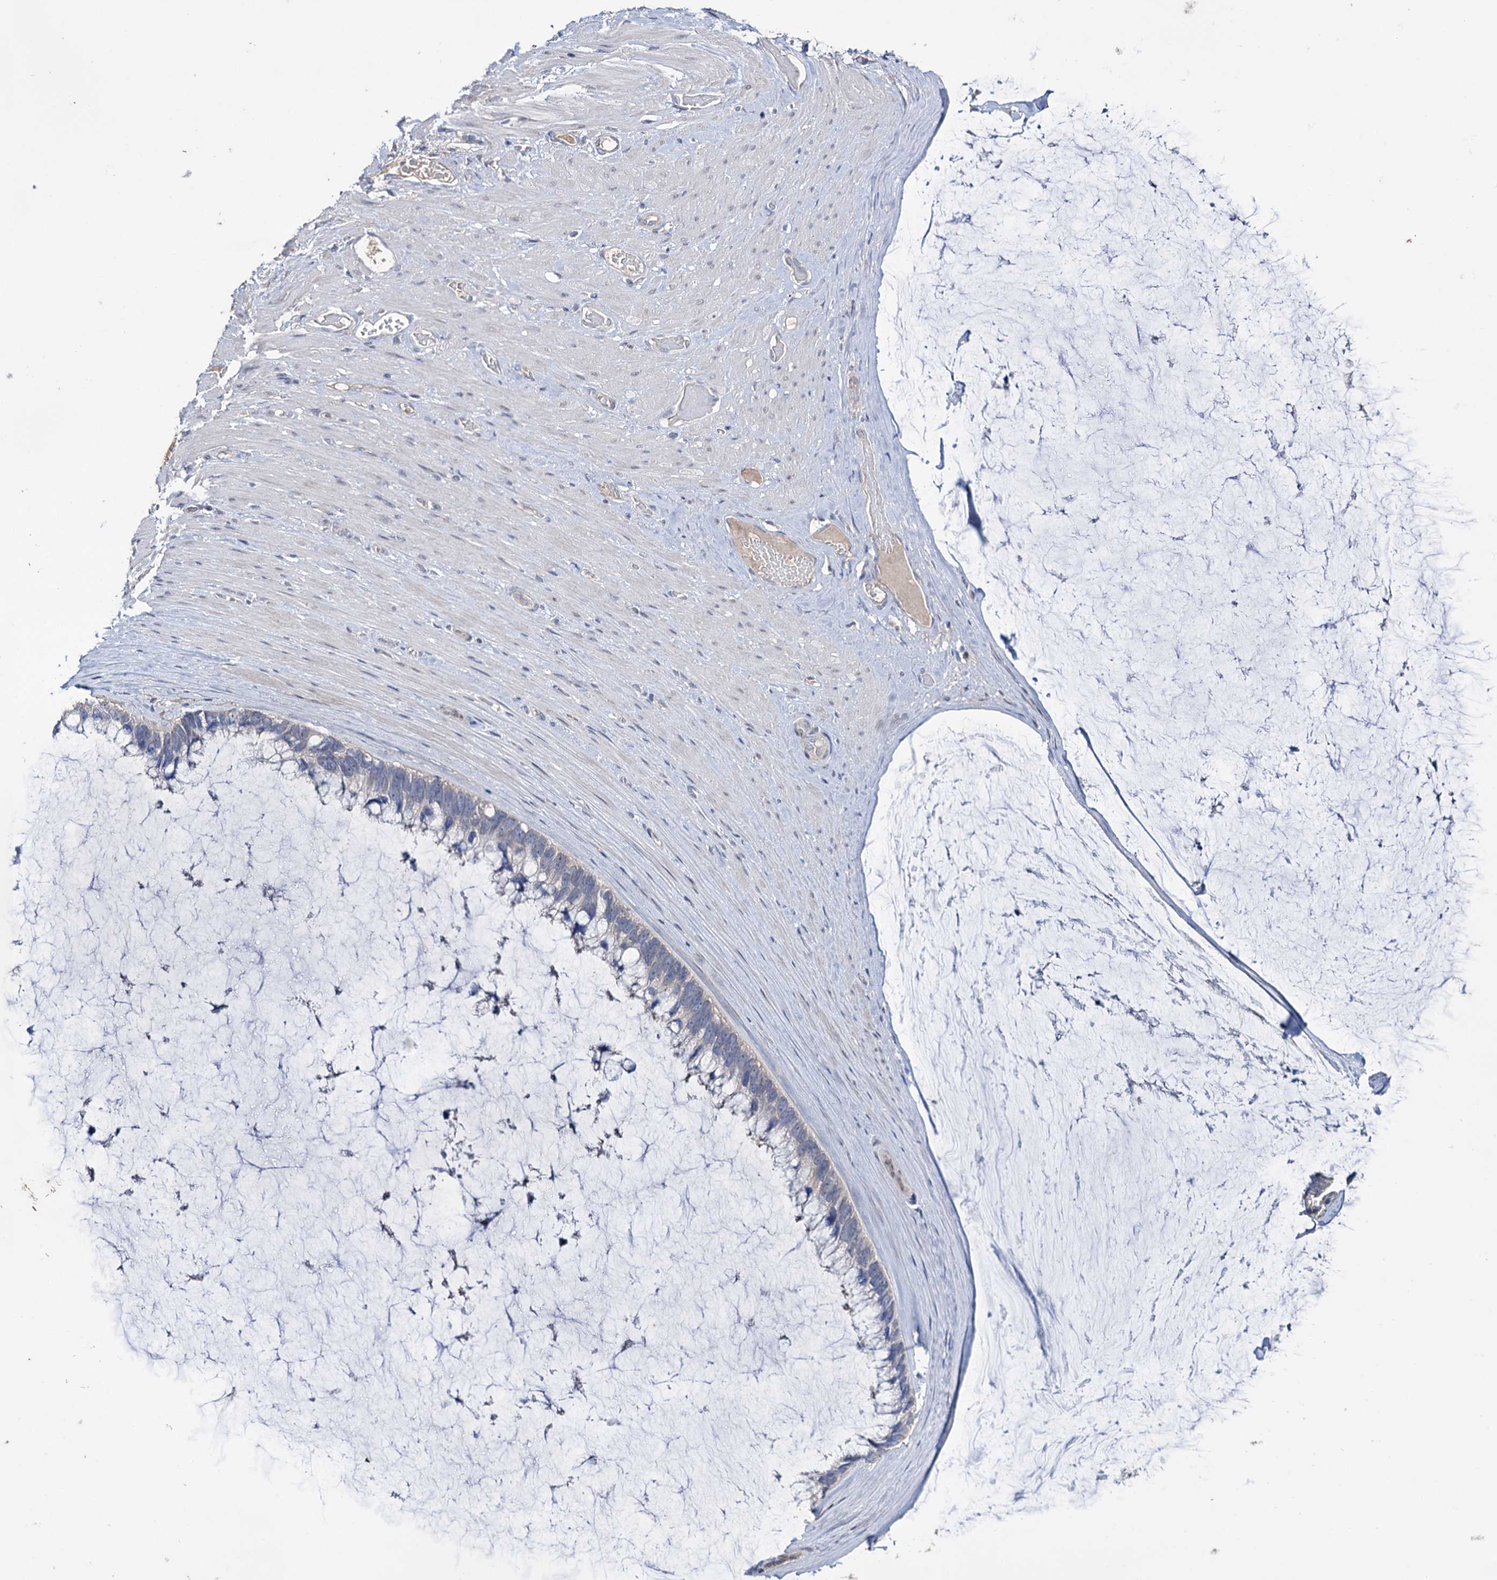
{"staining": {"intensity": "negative", "quantity": "none", "location": "none"}, "tissue": "ovarian cancer", "cell_type": "Tumor cells", "image_type": "cancer", "snomed": [{"axis": "morphology", "description": "Cystadenocarcinoma, mucinous, NOS"}, {"axis": "topography", "description": "Ovary"}], "caption": "Ovarian cancer (mucinous cystadenocarcinoma) was stained to show a protein in brown. There is no significant staining in tumor cells.", "gene": "EPB41L5", "patient": {"sex": "female", "age": 39}}